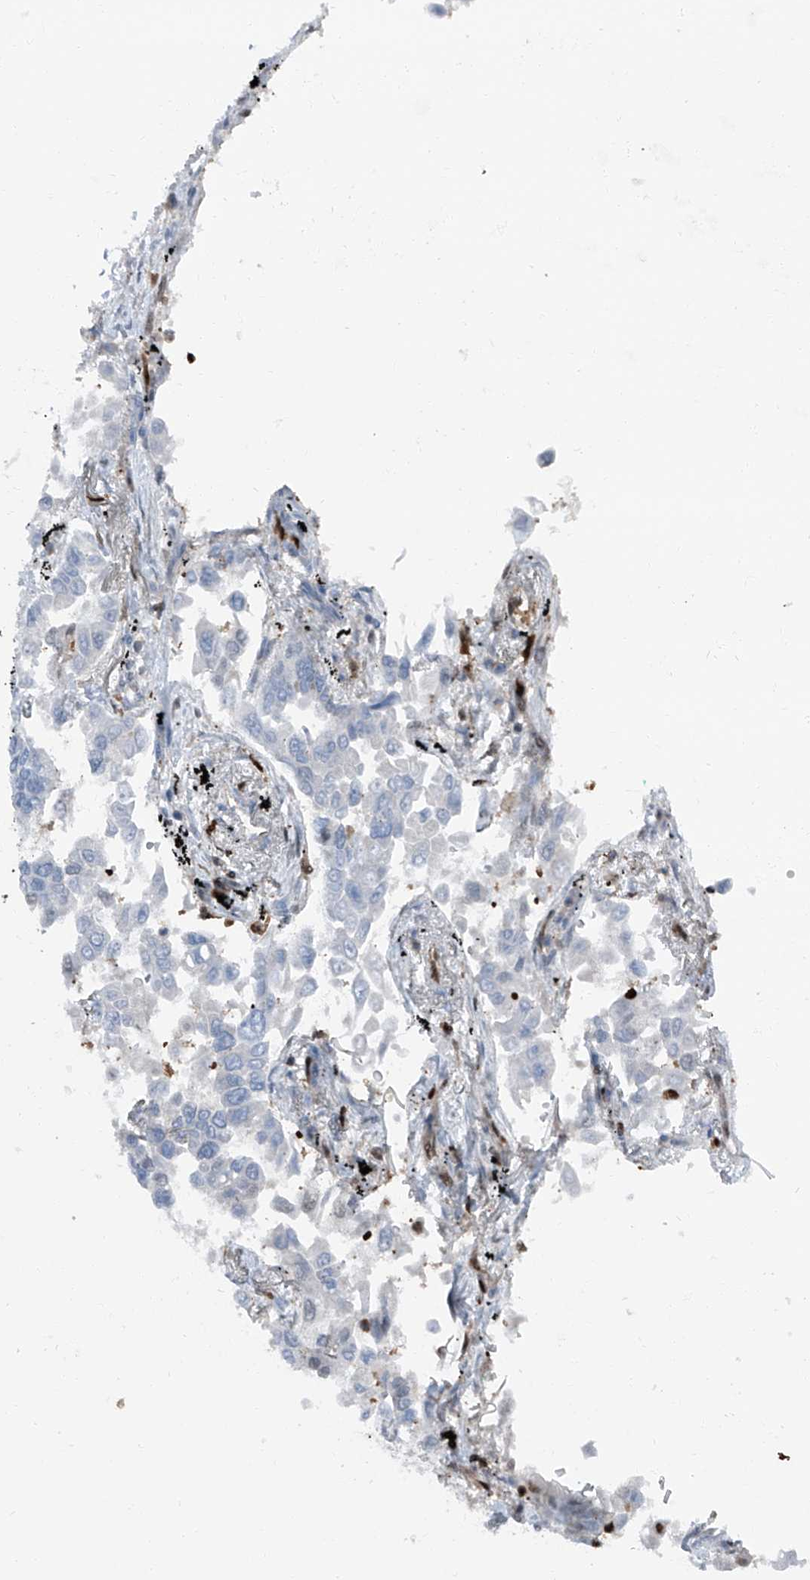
{"staining": {"intensity": "negative", "quantity": "none", "location": "none"}, "tissue": "lung cancer", "cell_type": "Tumor cells", "image_type": "cancer", "snomed": [{"axis": "morphology", "description": "Adenocarcinoma, NOS"}, {"axis": "topography", "description": "Lung"}], "caption": "Immunohistochemistry photomicrograph of neoplastic tissue: human lung cancer stained with DAB (3,3'-diaminobenzidine) reveals no significant protein positivity in tumor cells. (DAB (3,3'-diaminobenzidine) IHC with hematoxylin counter stain).", "gene": "PSMB10", "patient": {"sex": "female", "age": 67}}